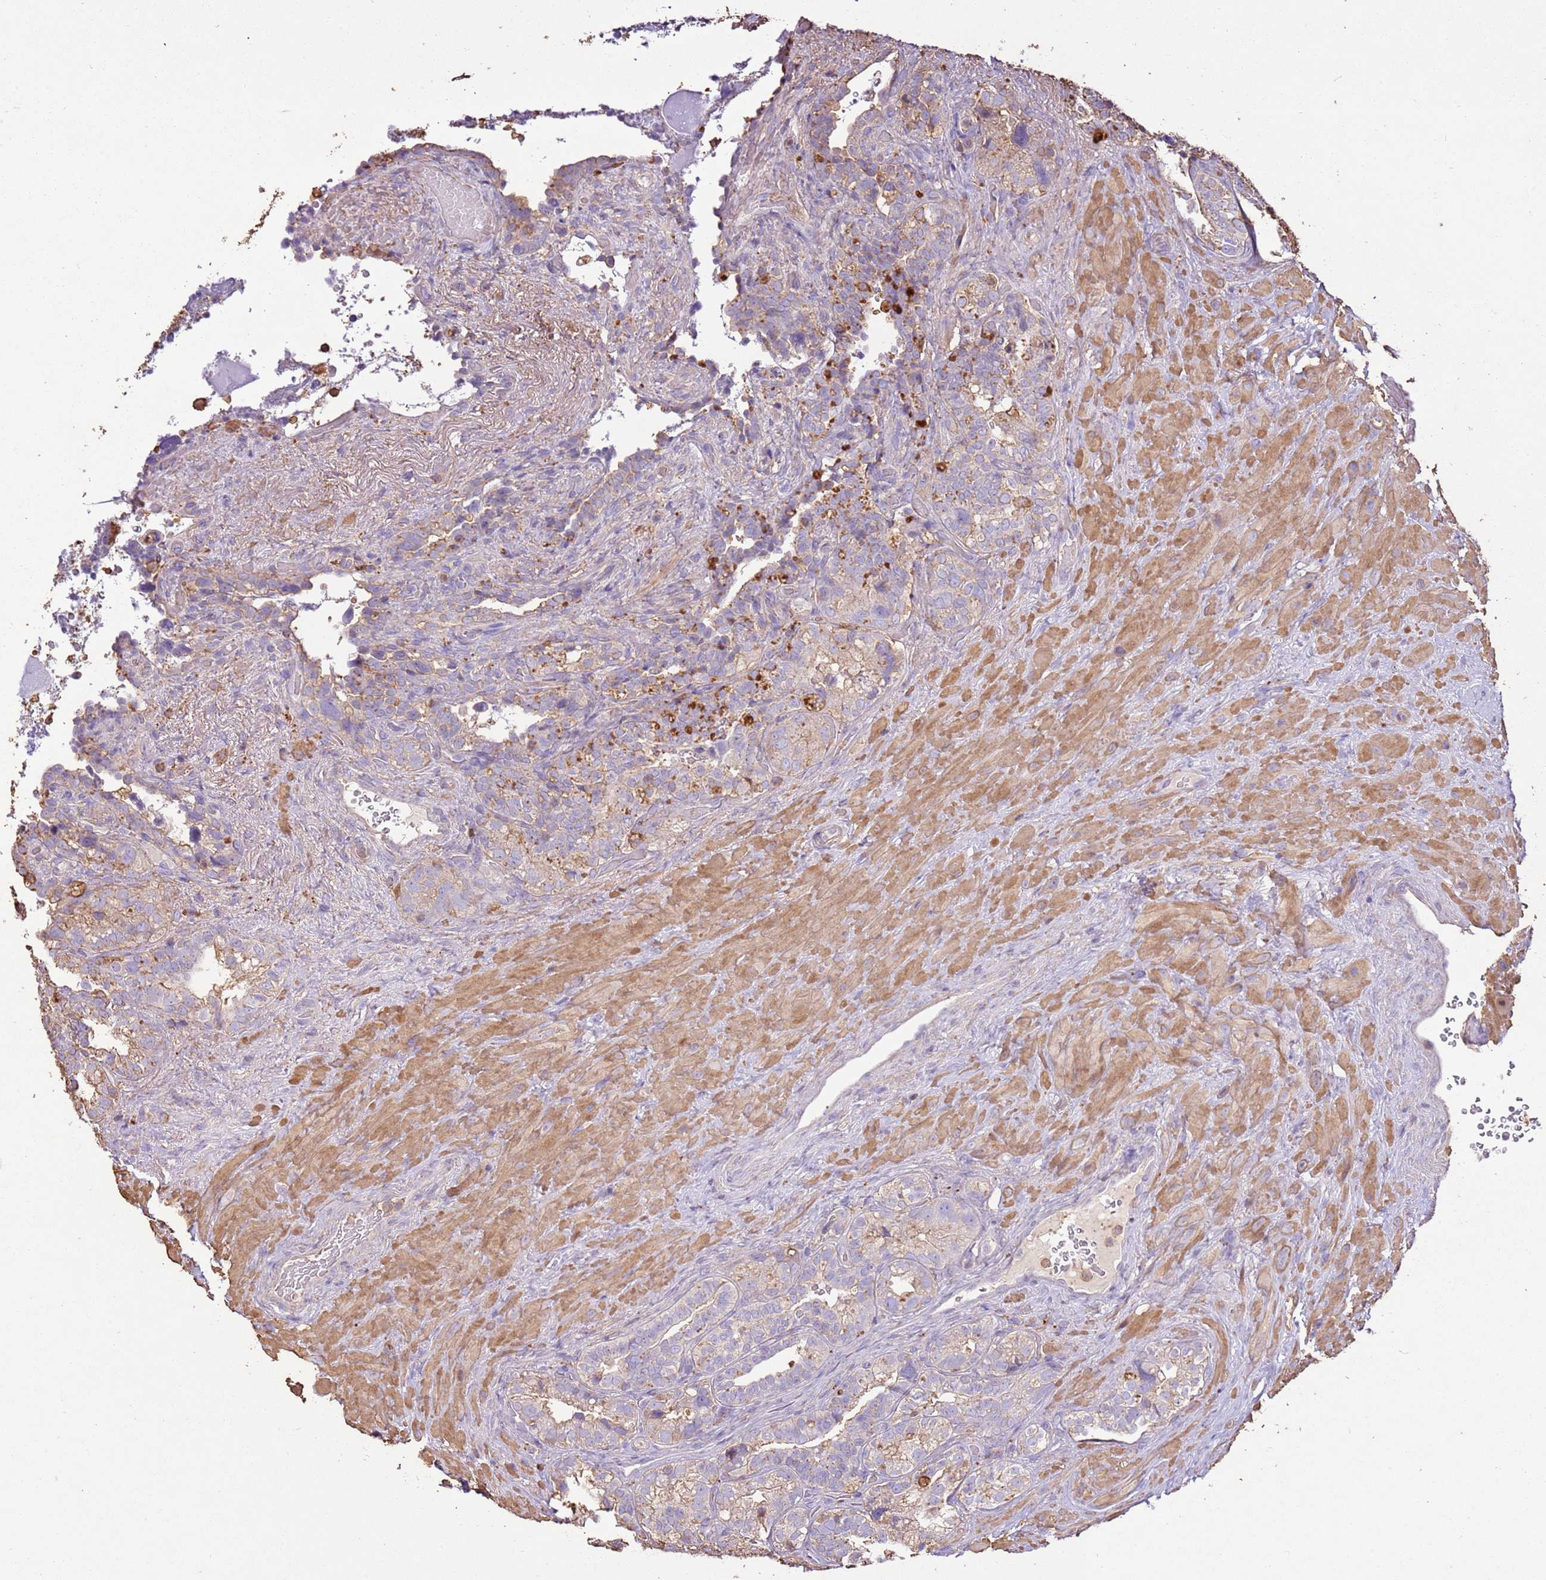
{"staining": {"intensity": "weak", "quantity": "<25%", "location": "cytoplasmic/membranous"}, "tissue": "seminal vesicle", "cell_type": "Glandular cells", "image_type": "normal", "snomed": [{"axis": "morphology", "description": "Normal tissue, NOS"}, {"axis": "topography", "description": "Seminal veicle"}, {"axis": "topography", "description": "Peripheral nerve tissue"}], "caption": "Glandular cells are negative for protein expression in unremarkable human seminal vesicle.", "gene": "ARL10", "patient": {"sex": "male", "age": 67}}